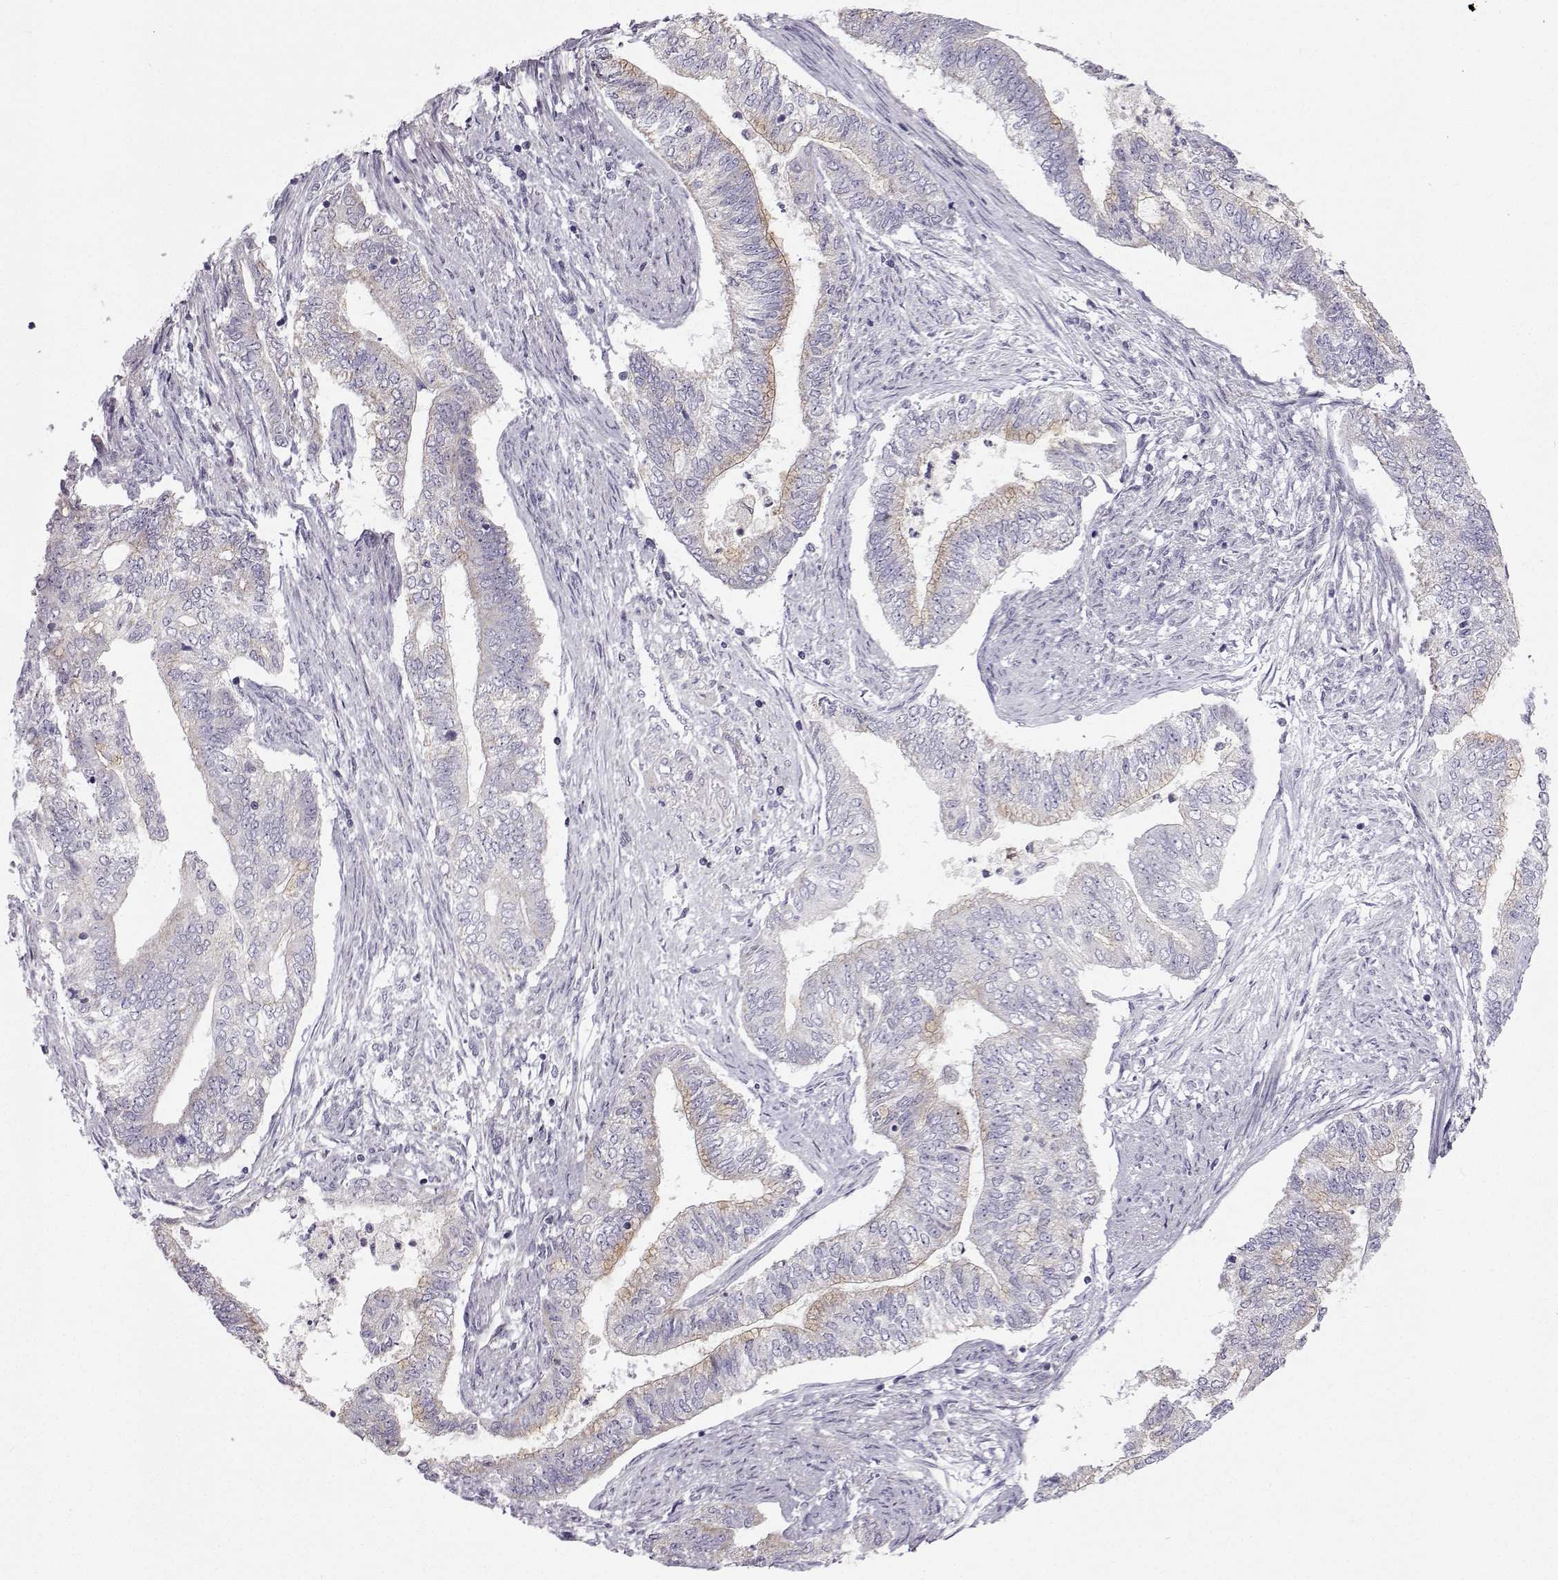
{"staining": {"intensity": "weak", "quantity": "<25%", "location": "cytoplasmic/membranous"}, "tissue": "endometrial cancer", "cell_type": "Tumor cells", "image_type": "cancer", "snomed": [{"axis": "morphology", "description": "Adenocarcinoma, NOS"}, {"axis": "topography", "description": "Endometrium"}], "caption": "Endometrial adenocarcinoma was stained to show a protein in brown. There is no significant expression in tumor cells.", "gene": "CLN6", "patient": {"sex": "female", "age": 65}}